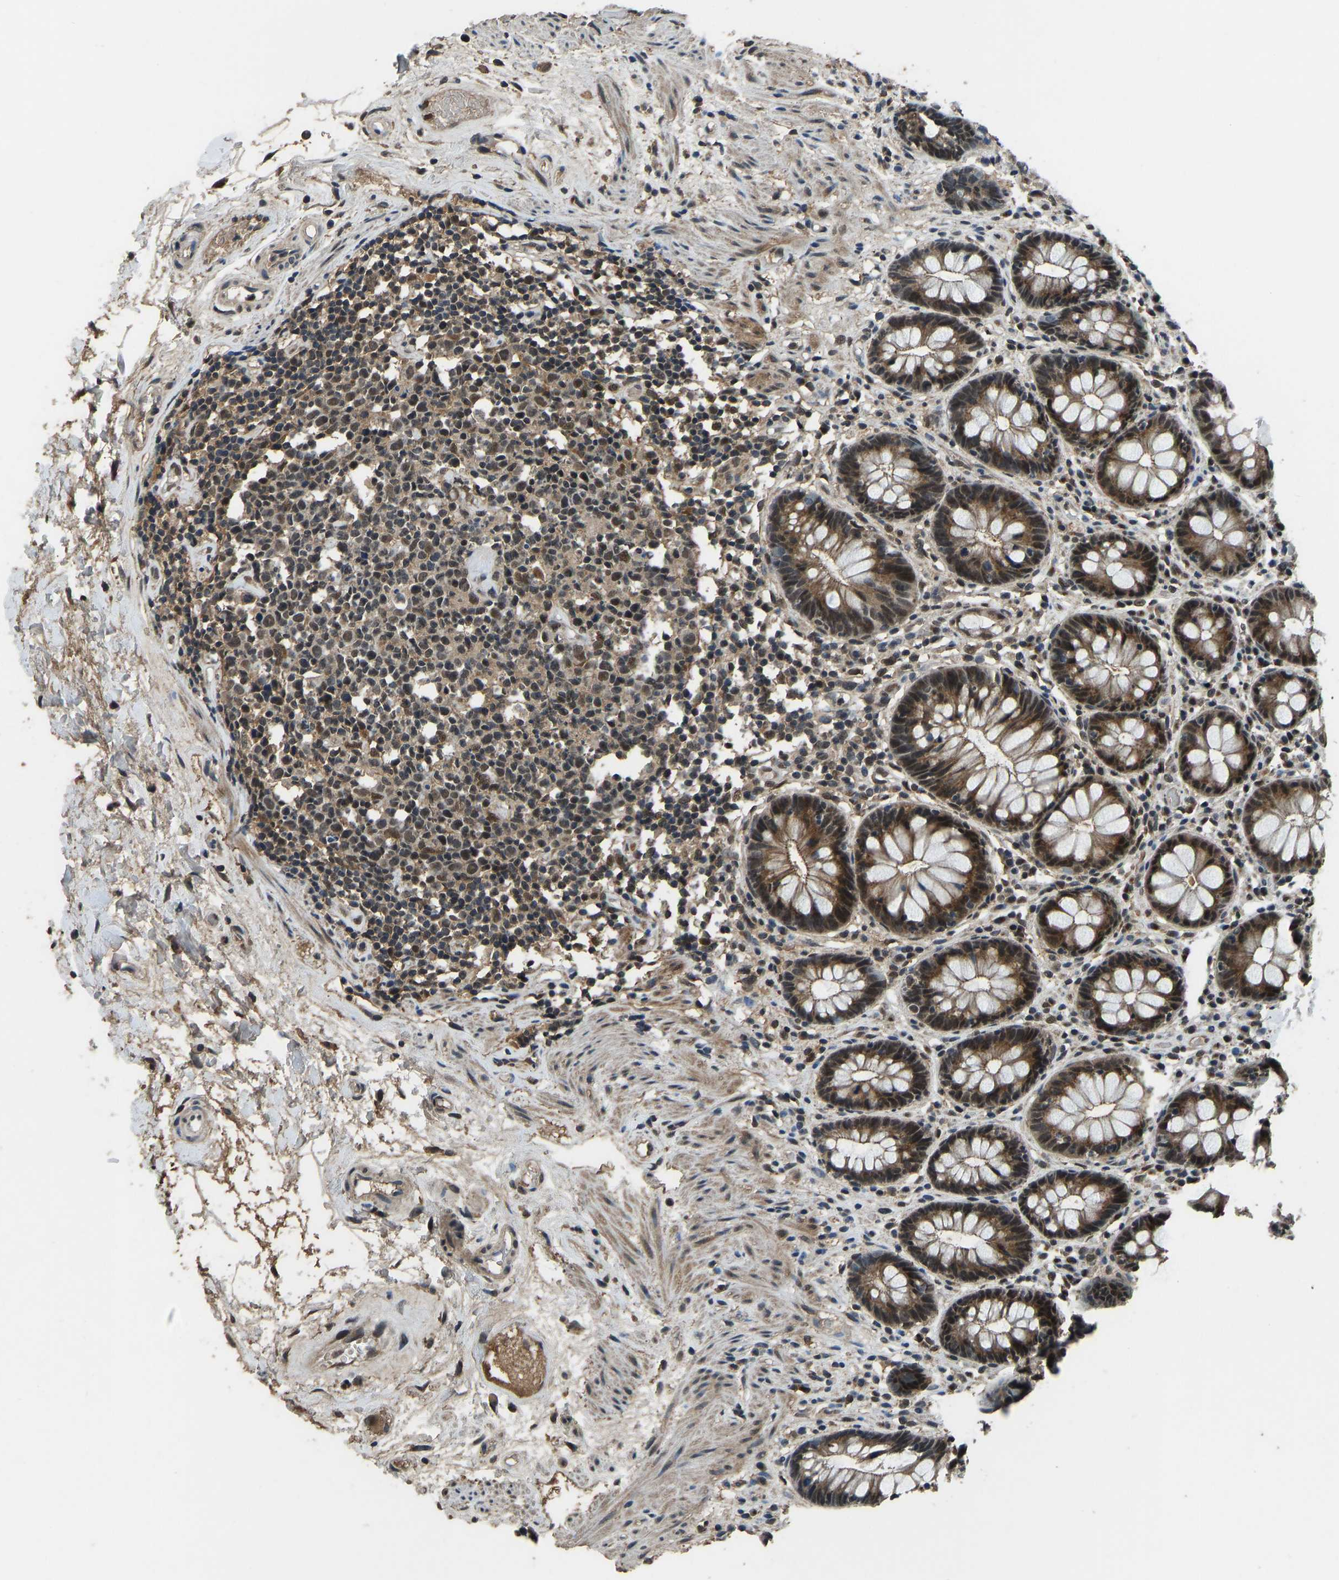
{"staining": {"intensity": "moderate", "quantity": ">75%", "location": "cytoplasmic/membranous,nuclear"}, "tissue": "rectum", "cell_type": "Glandular cells", "image_type": "normal", "snomed": [{"axis": "morphology", "description": "Normal tissue, NOS"}, {"axis": "topography", "description": "Rectum"}], "caption": "A micrograph of human rectum stained for a protein exhibits moderate cytoplasmic/membranous,nuclear brown staining in glandular cells.", "gene": "TOX4", "patient": {"sex": "male", "age": 64}}